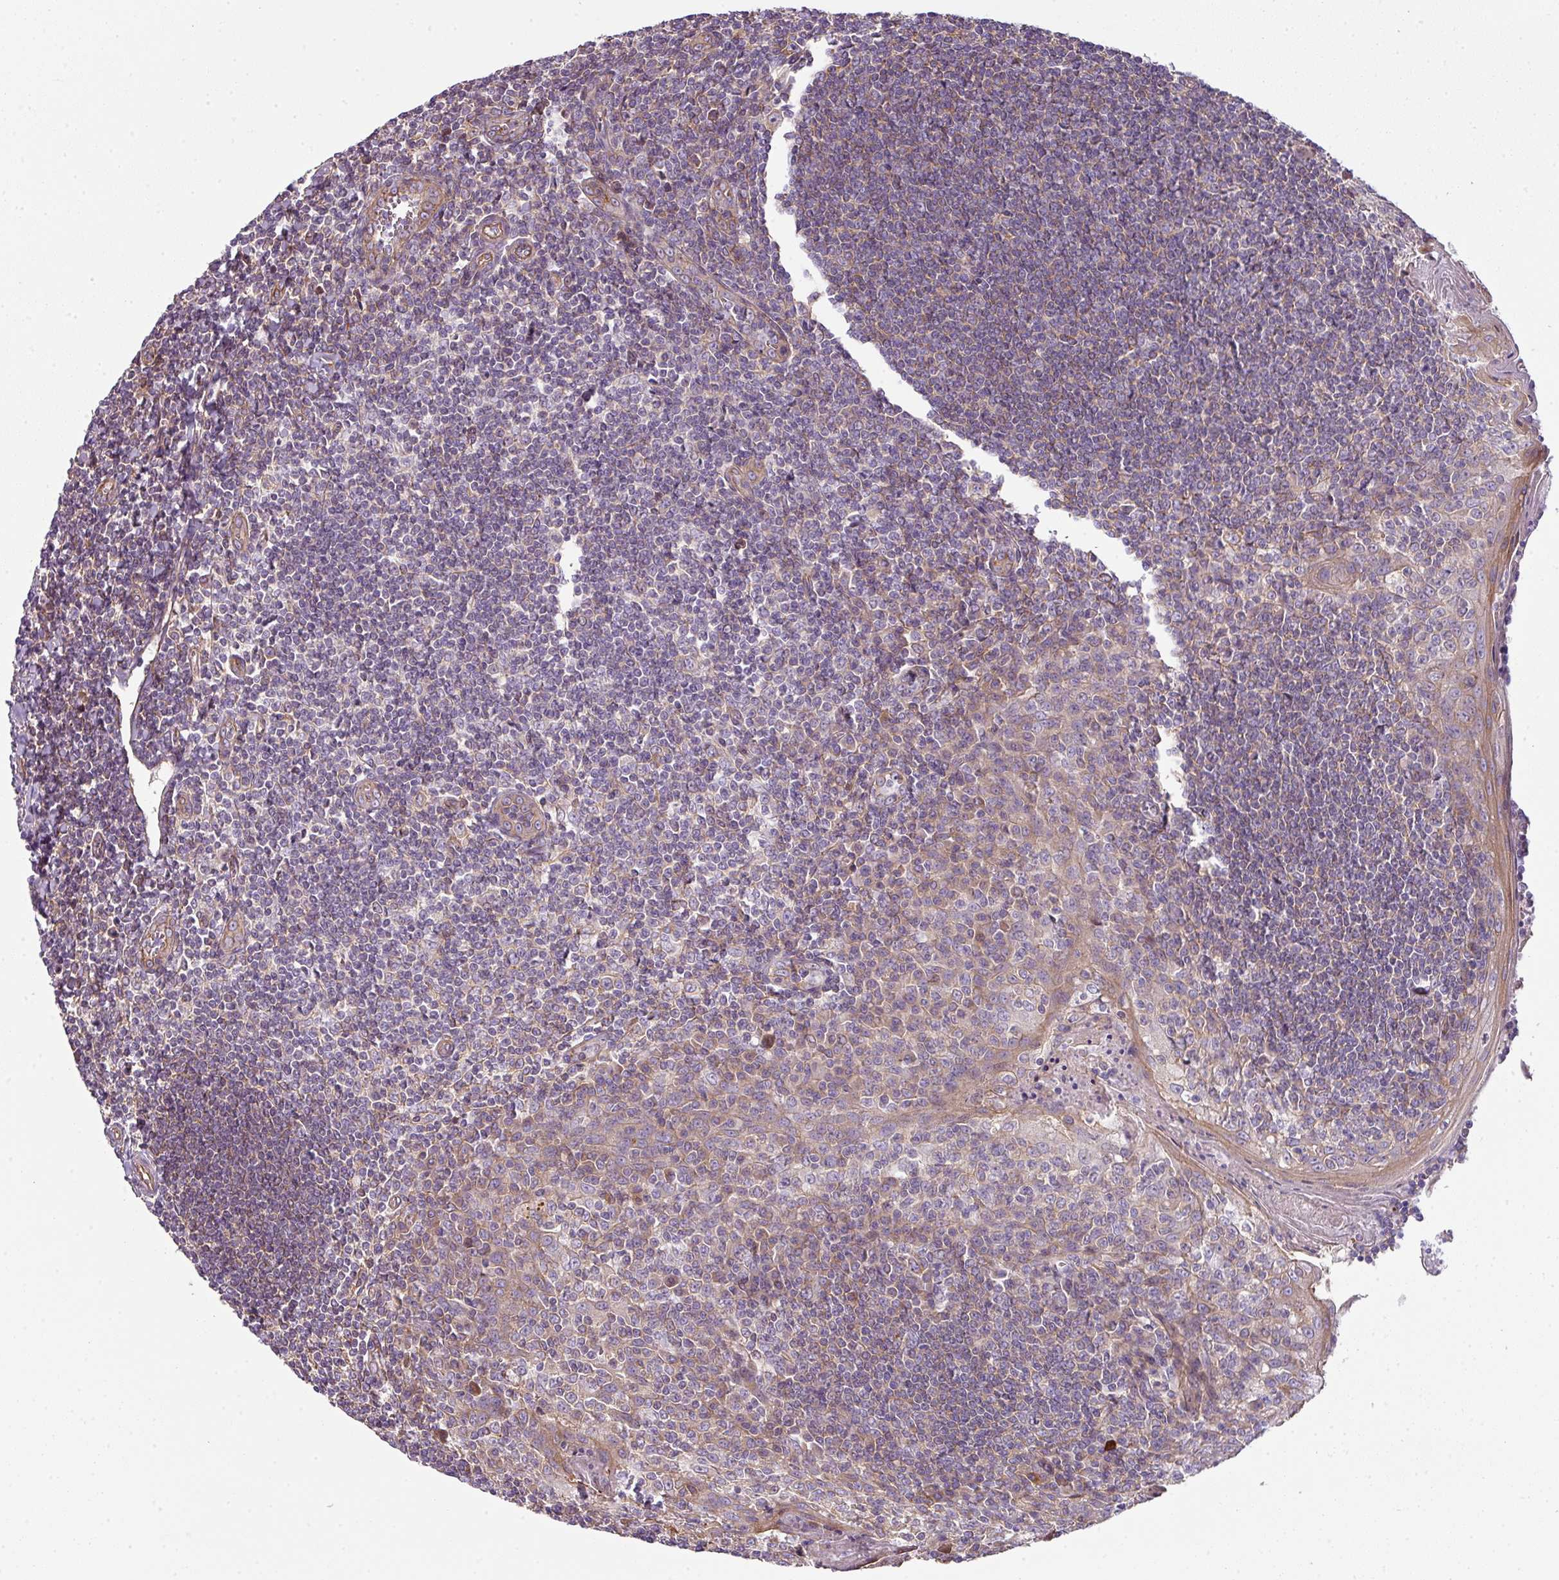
{"staining": {"intensity": "moderate", "quantity": ">75%", "location": "cytoplasmic/membranous"}, "tissue": "tonsil", "cell_type": "Germinal center cells", "image_type": "normal", "snomed": [{"axis": "morphology", "description": "Normal tissue, NOS"}, {"axis": "topography", "description": "Tonsil"}], "caption": "Immunohistochemistry staining of unremarkable tonsil, which shows medium levels of moderate cytoplasmic/membranous staining in about >75% of germinal center cells indicating moderate cytoplasmic/membranous protein staining. The staining was performed using DAB (brown) for protein detection and nuclei were counterstained in hematoxylin (blue).", "gene": "PALS2", "patient": {"sex": "male", "age": 27}}